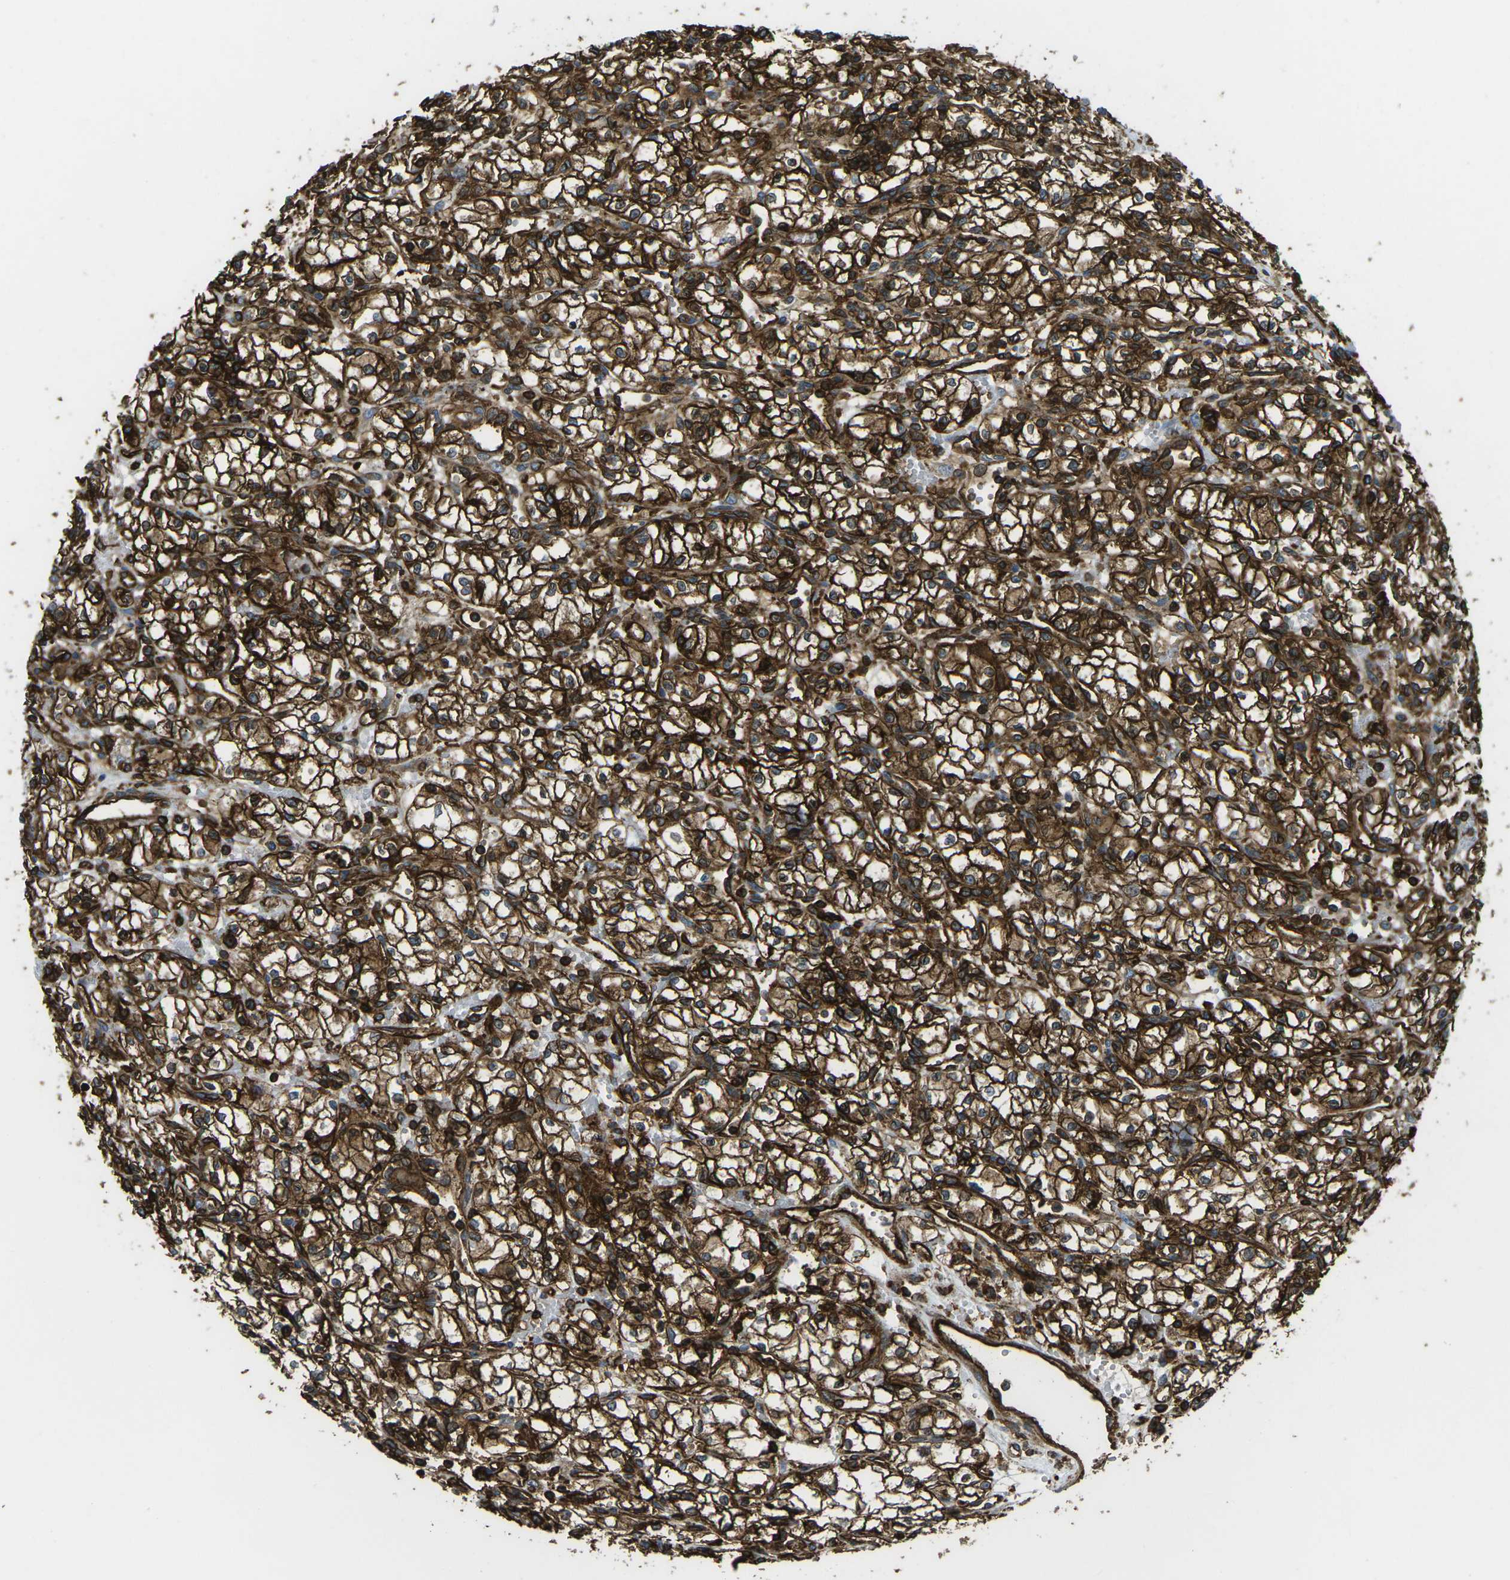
{"staining": {"intensity": "strong", "quantity": ">75%", "location": "cytoplasmic/membranous"}, "tissue": "renal cancer", "cell_type": "Tumor cells", "image_type": "cancer", "snomed": [{"axis": "morphology", "description": "Normal tissue, NOS"}, {"axis": "morphology", "description": "Adenocarcinoma, NOS"}, {"axis": "topography", "description": "Kidney"}], "caption": "Tumor cells show high levels of strong cytoplasmic/membranous staining in approximately >75% of cells in renal cancer.", "gene": "HLA-B", "patient": {"sex": "male", "age": 59}}